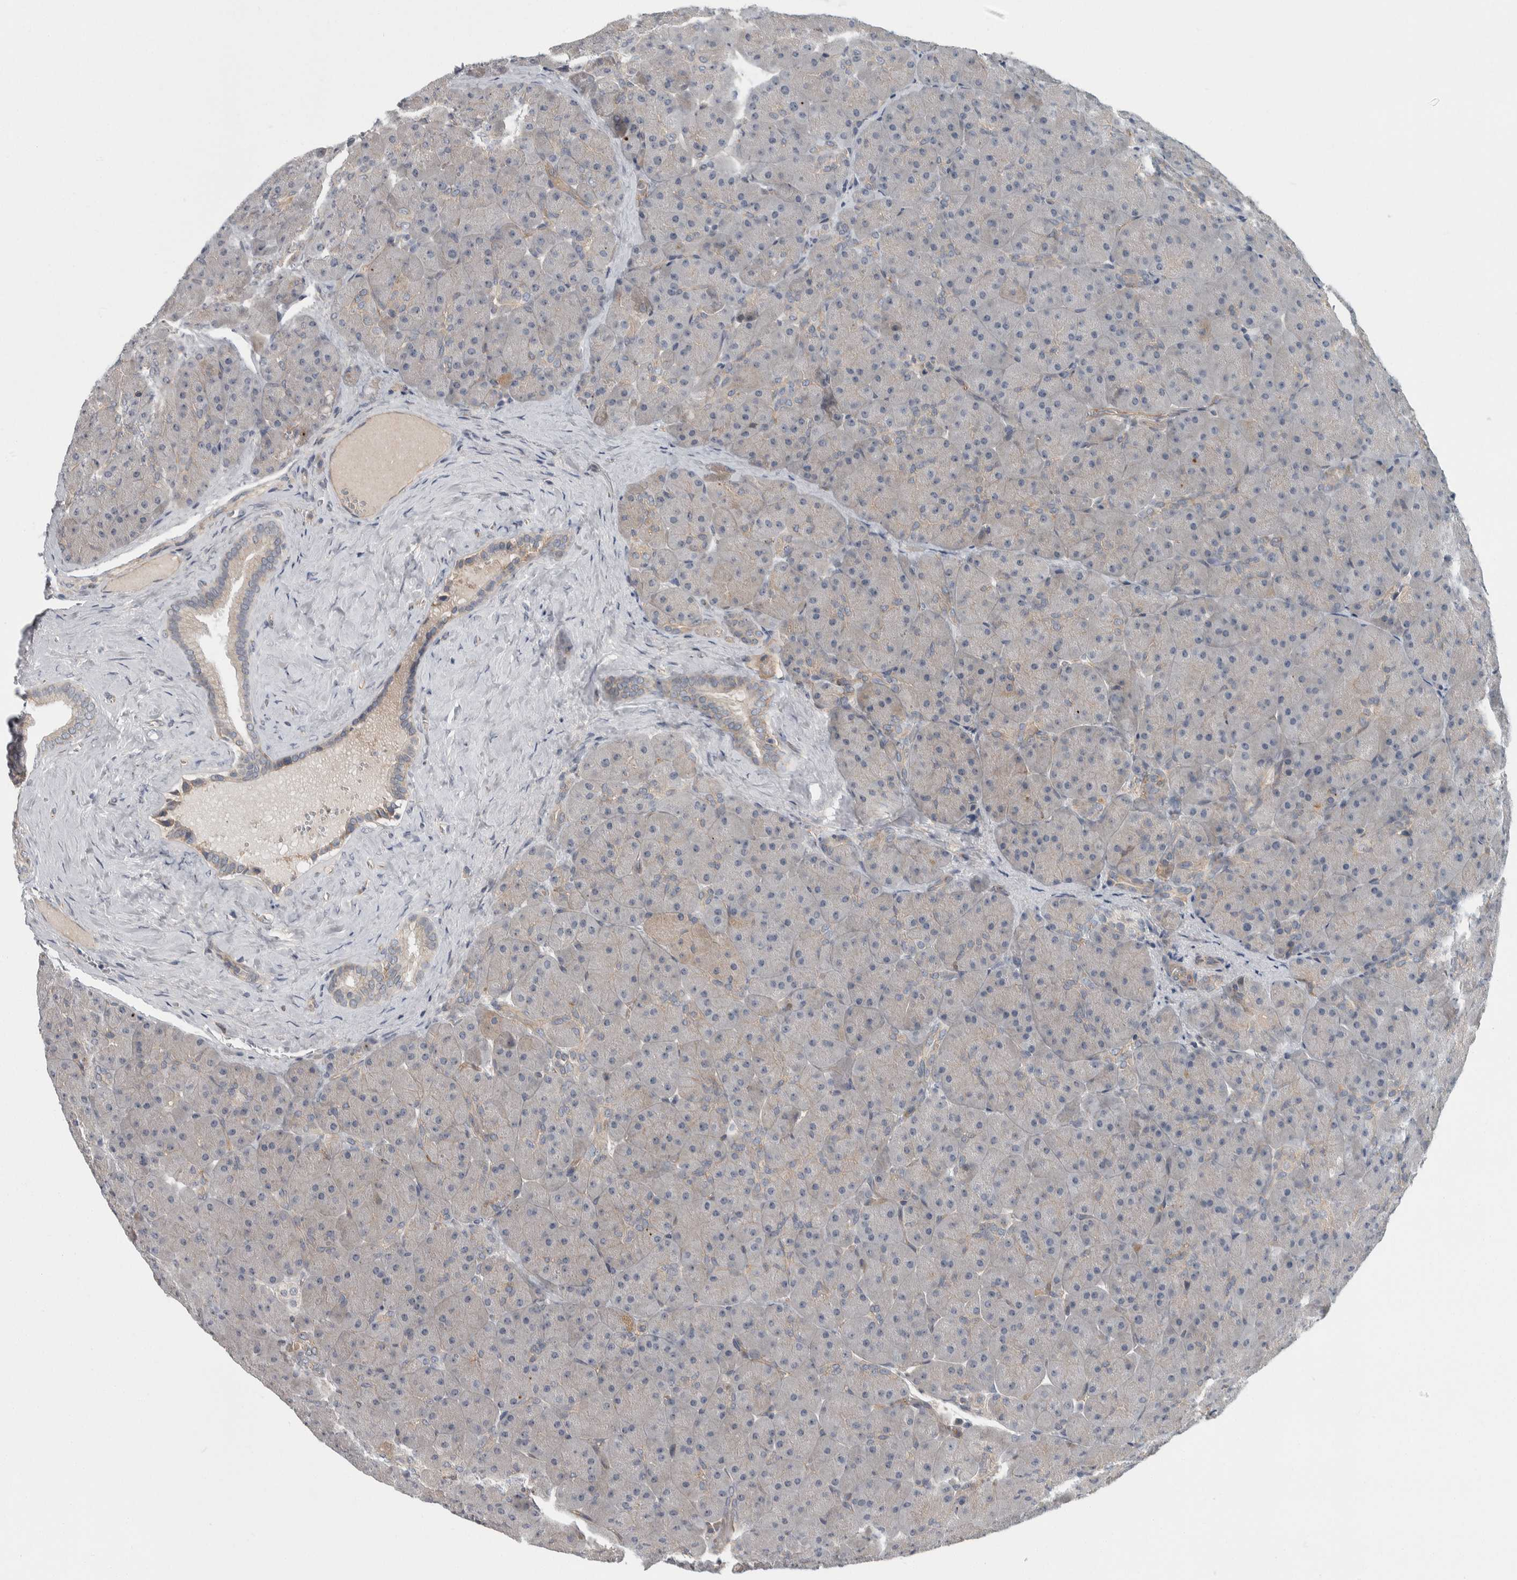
{"staining": {"intensity": "negative", "quantity": "none", "location": "none"}, "tissue": "pancreas", "cell_type": "Exocrine glandular cells", "image_type": "normal", "snomed": [{"axis": "morphology", "description": "Normal tissue, NOS"}, {"axis": "topography", "description": "Pancreas"}], "caption": "There is no significant expression in exocrine glandular cells of pancreas.", "gene": "KCNJ3", "patient": {"sex": "male", "age": 66}}